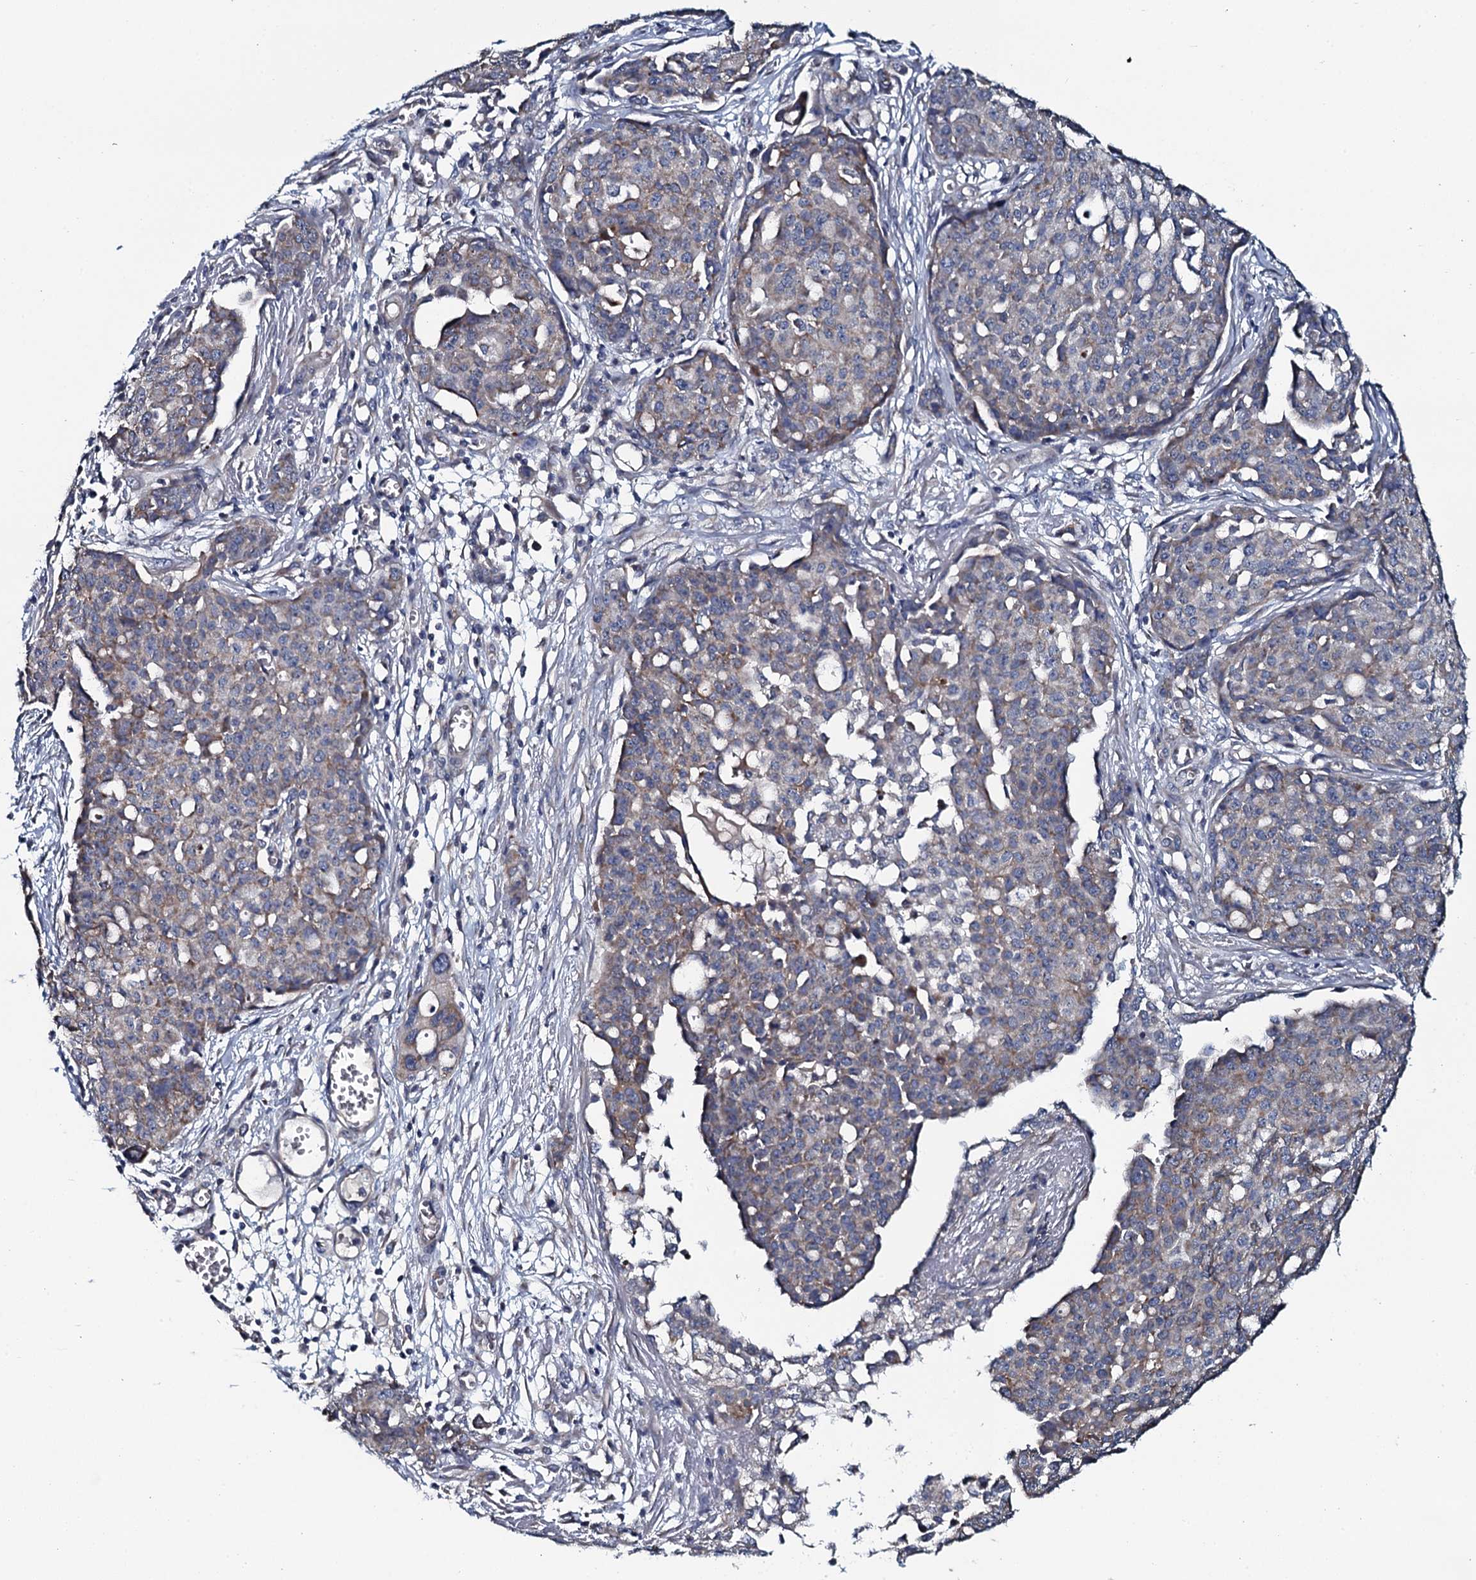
{"staining": {"intensity": "weak", "quantity": "25%-75%", "location": "cytoplasmic/membranous"}, "tissue": "ovarian cancer", "cell_type": "Tumor cells", "image_type": "cancer", "snomed": [{"axis": "morphology", "description": "Cystadenocarcinoma, serous, NOS"}, {"axis": "topography", "description": "Soft tissue"}, {"axis": "topography", "description": "Ovary"}], "caption": "Immunohistochemical staining of ovarian cancer (serous cystadenocarcinoma) exhibits low levels of weak cytoplasmic/membranous protein expression in about 25%-75% of tumor cells.", "gene": "KCTD4", "patient": {"sex": "female", "age": 57}}